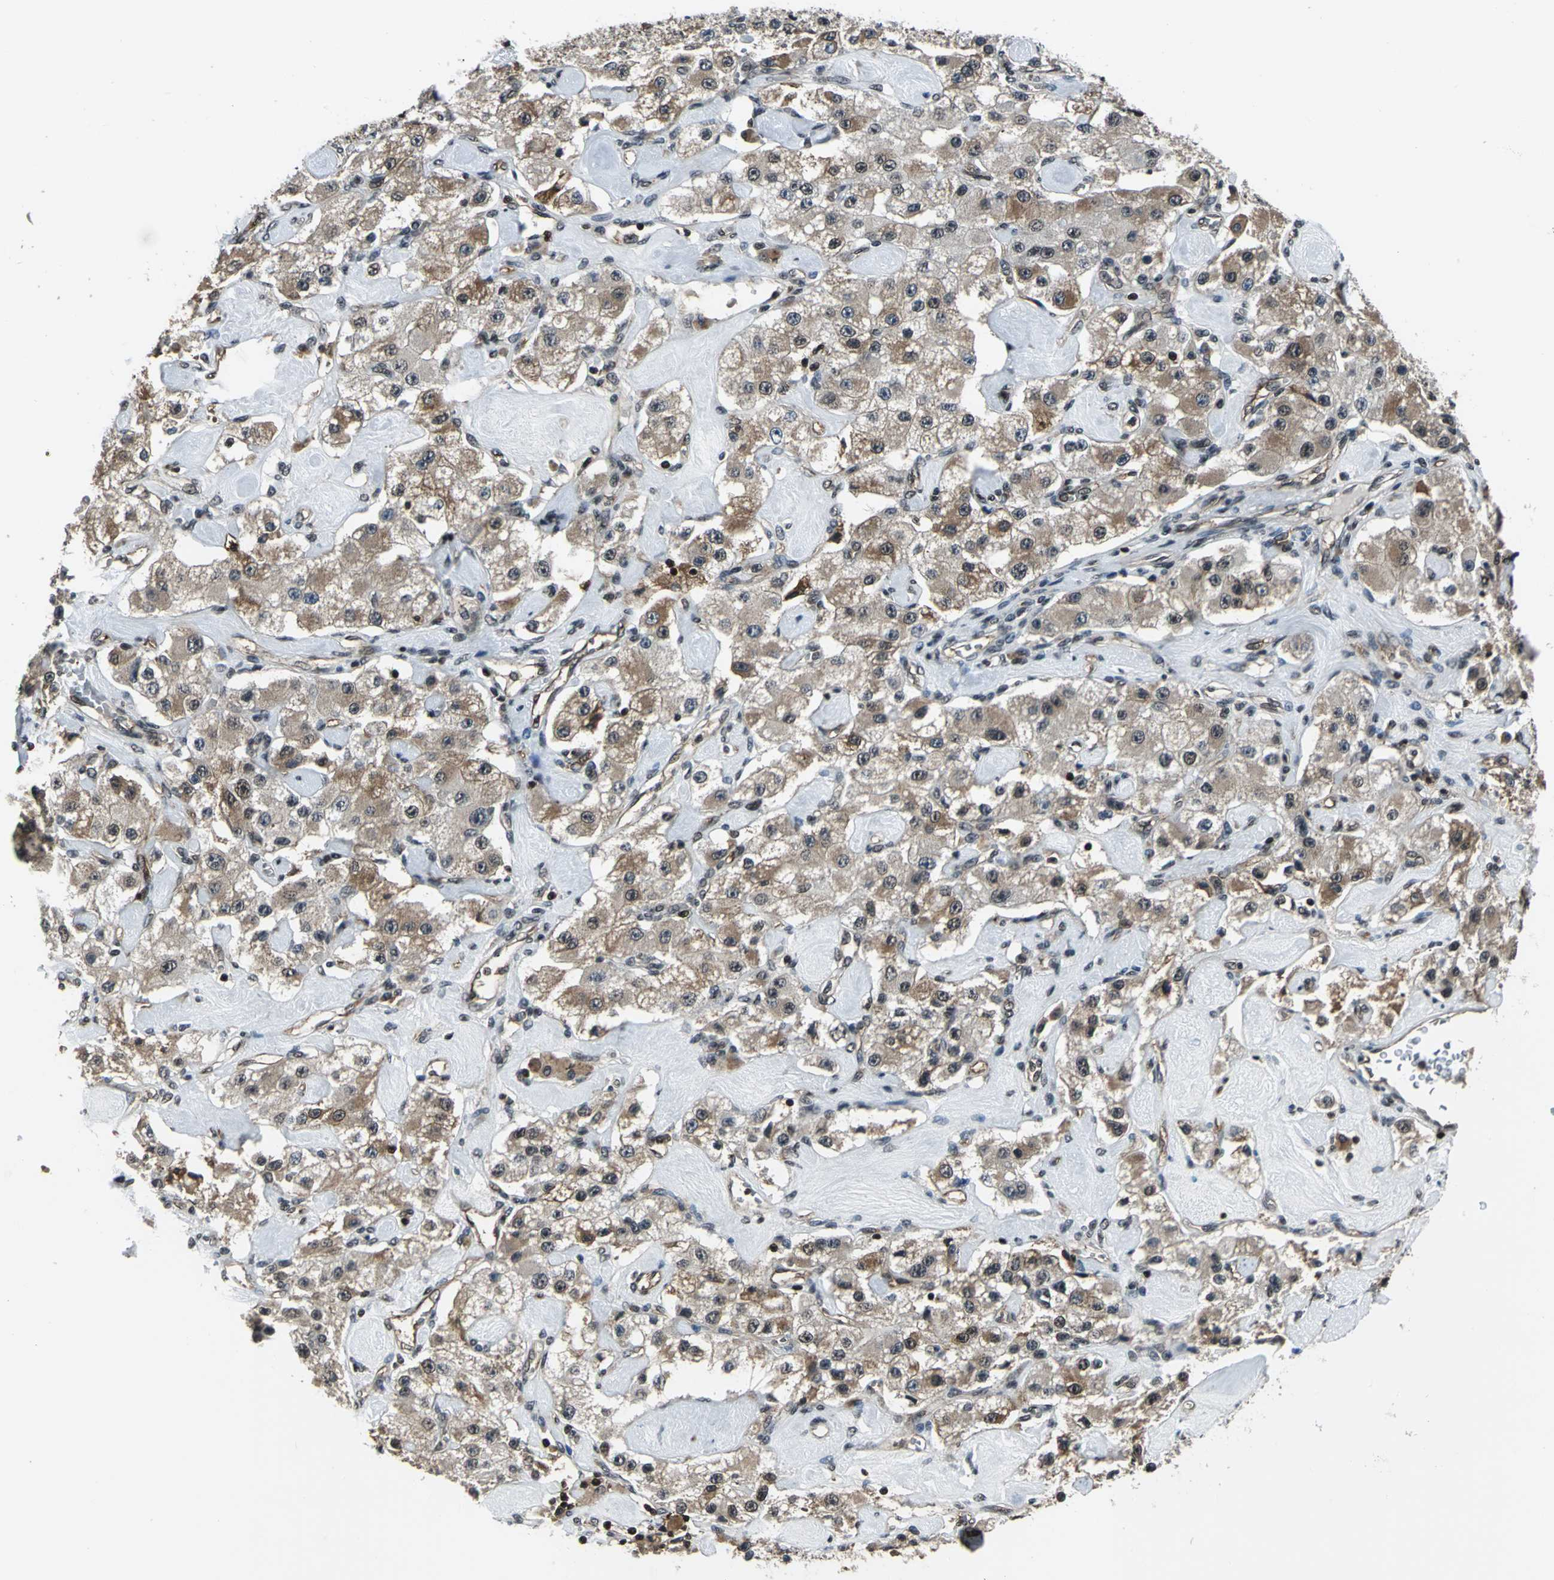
{"staining": {"intensity": "weak", "quantity": "25%-75%", "location": "cytoplasmic/membranous,nuclear"}, "tissue": "carcinoid", "cell_type": "Tumor cells", "image_type": "cancer", "snomed": [{"axis": "morphology", "description": "Carcinoid, malignant, NOS"}, {"axis": "topography", "description": "Pancreas"}], "caption": "Weak cytoplasmic/membranous and nuclear expression for a protein is identified in approximately 25%-75% of tumor cells of carcinoid using immunohistochemistry (IHC).", "gene": "NR2C2", "patient": {"sex": "male", "age": 41}}